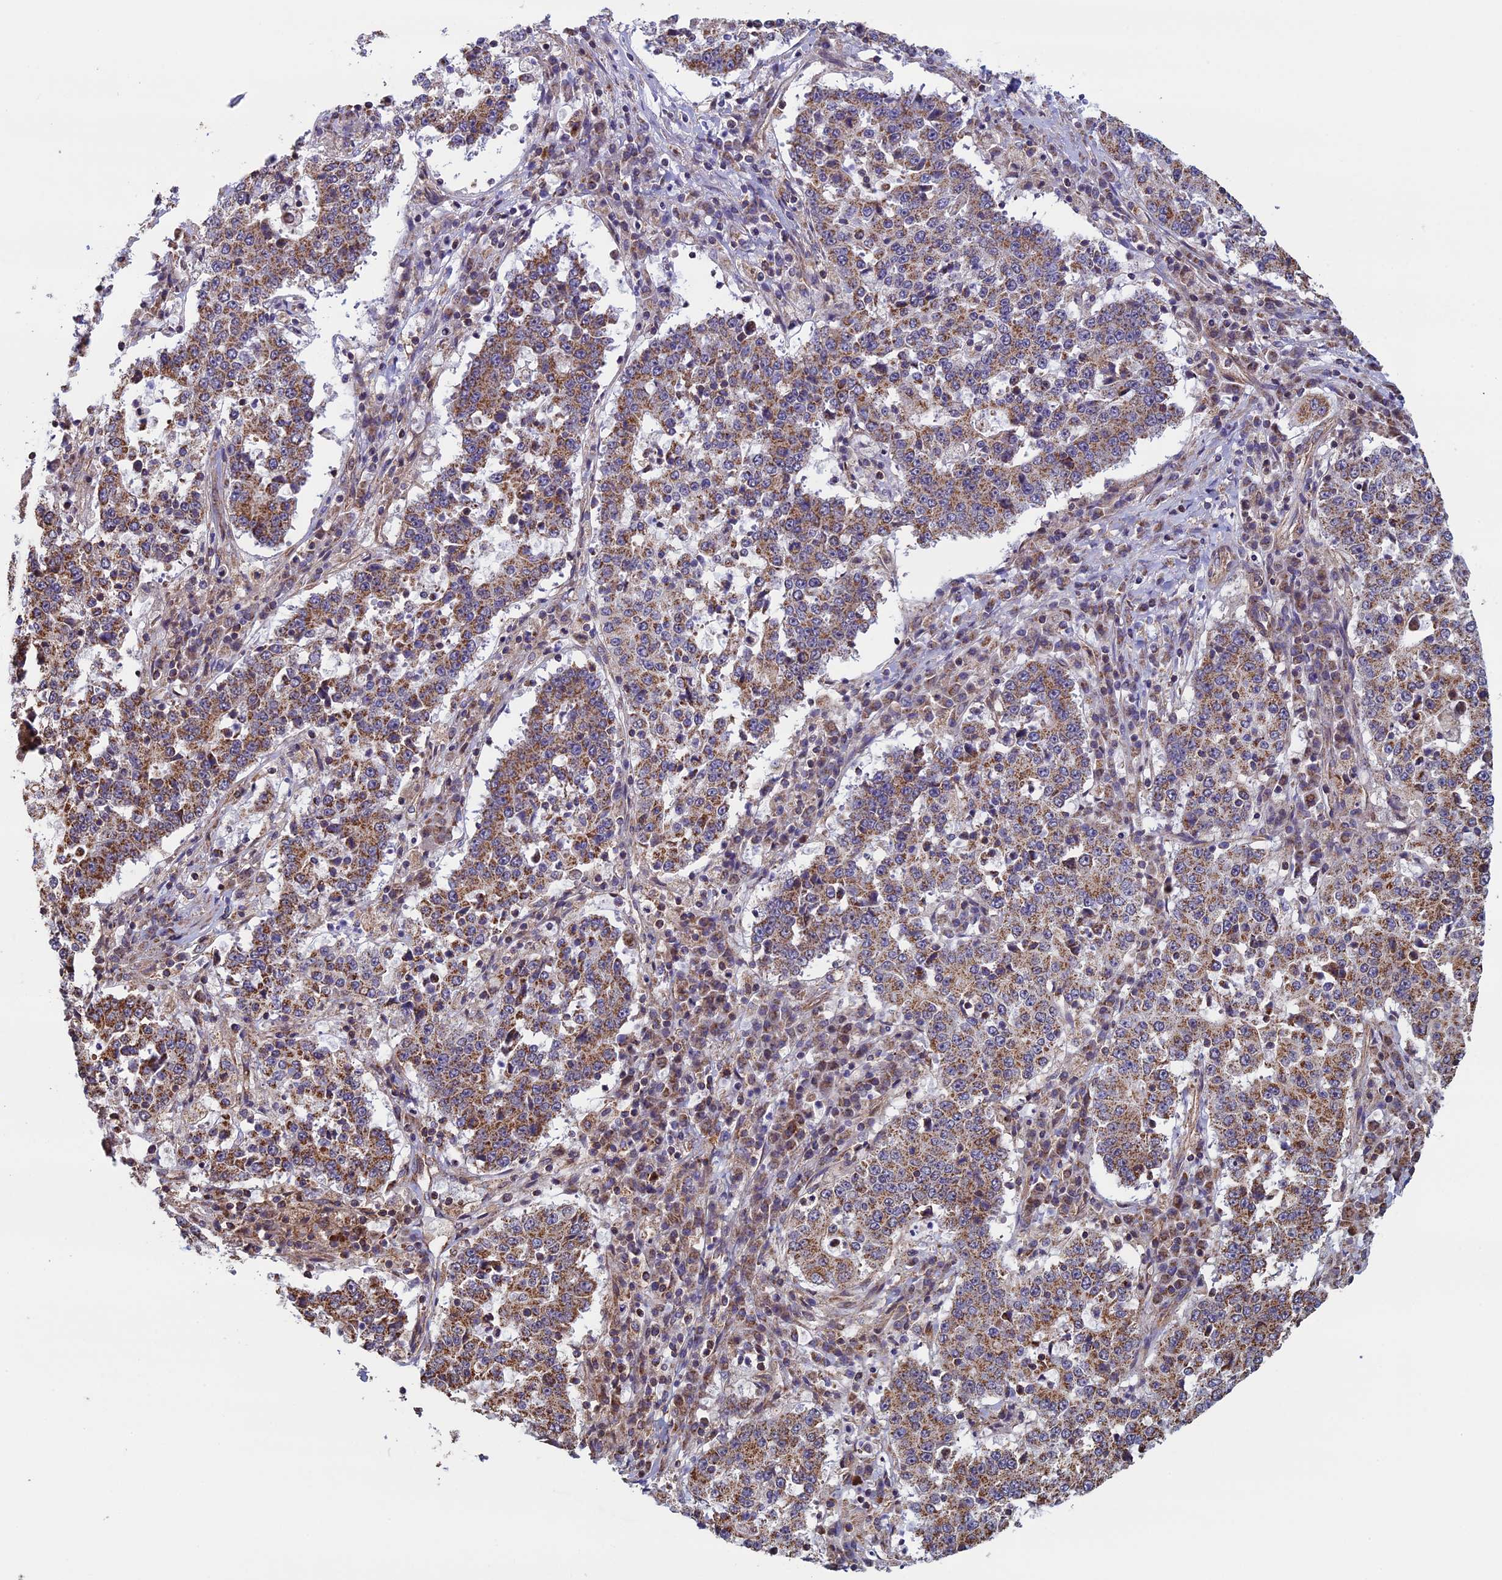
{"staining": {"intensity": "weak", "quantity": ">75%", "location": "cytoplasmic/membranous"}, "tissue": "stomach cancer", "cell_type": "Tumor cells", "image_type": "cancer", "snomed": [{"axis": "morphology", "description": "Adenocarcinoma, NOS"}, {"axis": "topography", "description": "Stomach"}], "caption": "Adenocarcinoma (stomach) was stained to show a protein in brown. There is low levels of weak cytoplasmic/membranous positivity in about >75% of tumor cells.", "gene": "CCDC8", "patient": {"sex": "male", "age": 59}}